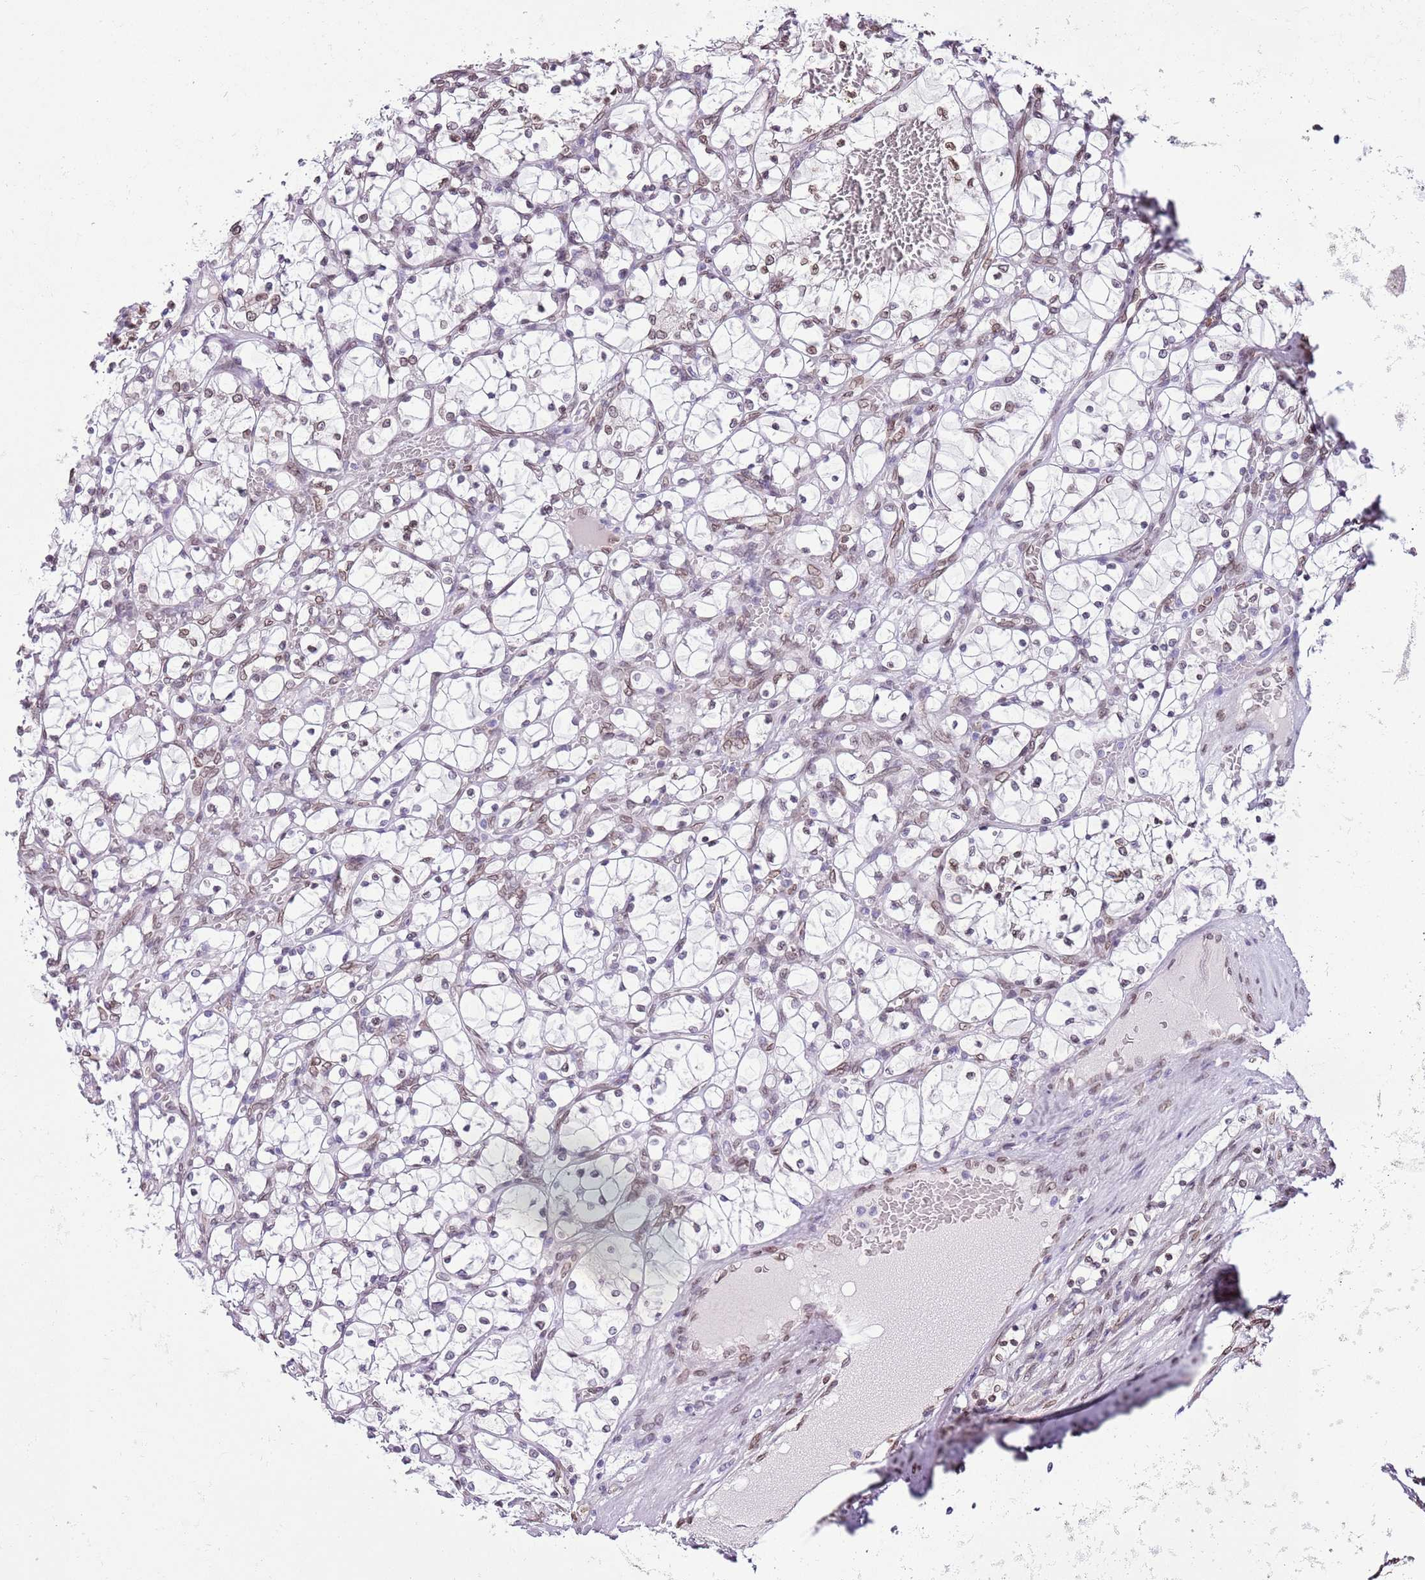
{"staining": {"intensity": "weak", "quantity": "25%-75%", "location": "nuclear"}, "tissue": "renal cancer", "cell_type": "Tumor cells", "image_type": "cancer", "snomed": [{"axis": "morphology", "description": "Adenocarcinoma, NOS"}, {"axis": "topography", "description": "Kidney"}], "caption": "Protein analysis of renal cancer (adenocarcinoma) tissue reveals weak nuclear positivity in approximately 25%-75% of tumor cells.", "gene": "ZGLP1", "patient": {"sex": "female", "age": 69}}